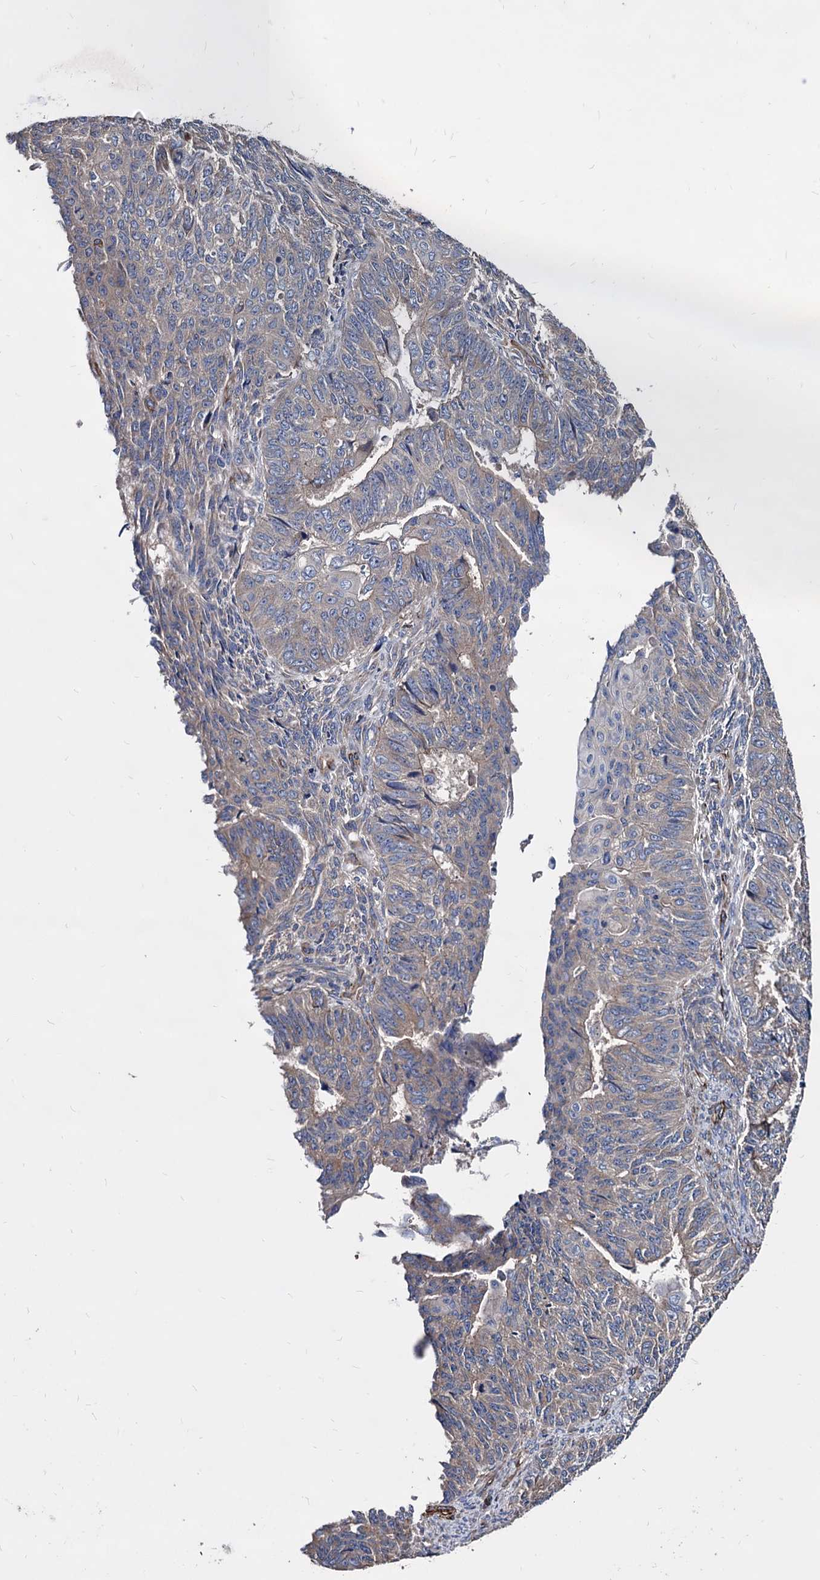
{"staining": {"intensity": "weak", "quantity": "<25%", "location": "cytoplasmic/membranous"}, "tissue": "endometrial cancer", "cell_type": "Tumor cells", "image_type": "cancer", "snomed": [{"axis": "morphology", "description": "Adenocarcinoma, NOS"}, {"axis": "topography", "description": "Endometrium"}], "caption": "An IHC image of endometrial cancer (adenocarcinoma) is shown. There is no staining in tumor cells of endometrial cancer (adenocarcinoma).", "gene": "WDR11", "patient": {"sex": "female", "age": 32}}